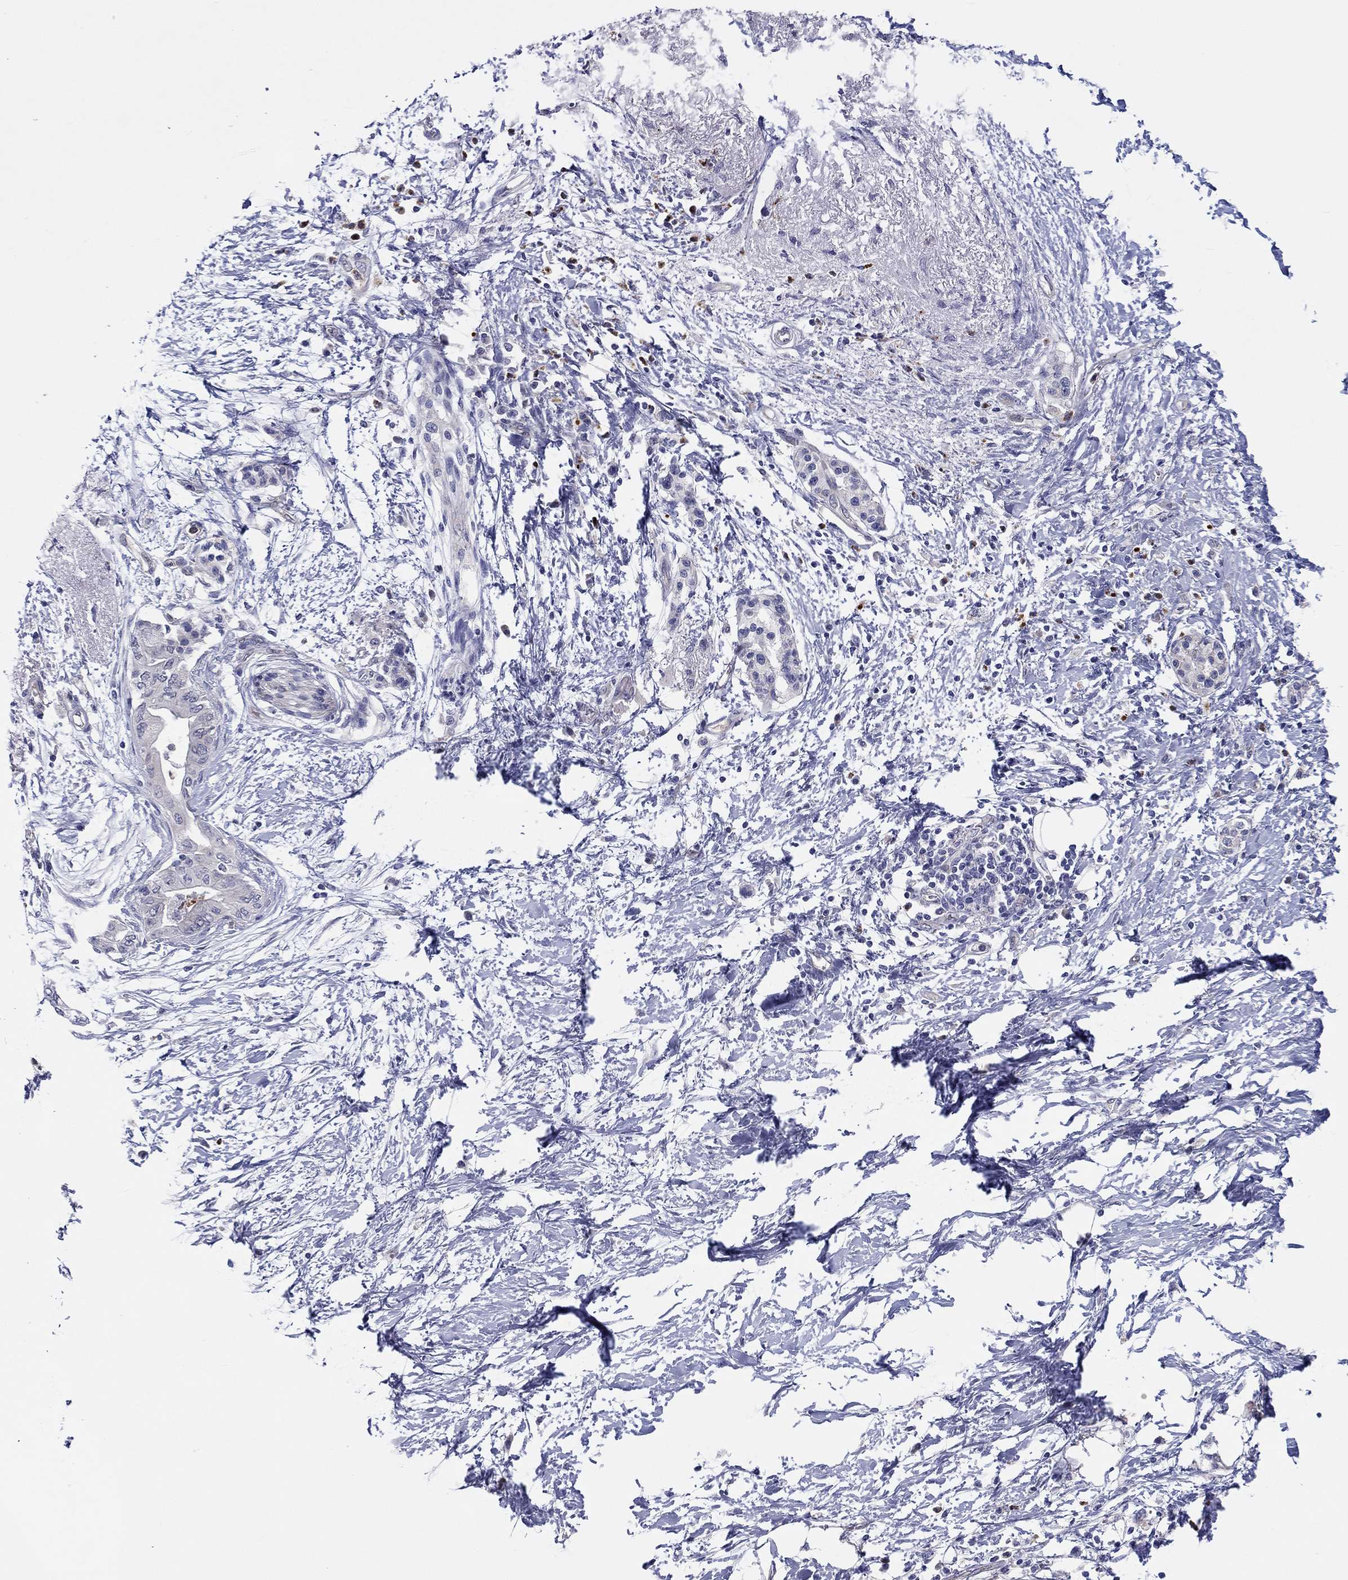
{"staining": {"intensity": "negative", "quantity": "none", "location": "none"}, "tissue": "pancreatic cancer", "cell_type": "Tumor cells", "image_type": "cancer", "snomed": [{"axis": "morphology", "description": "Normal tissue, NOS"}, {"axis": "morphology", "description": "Adenocarcinoma, NOS"}, {"axis": "topography", "description": "Pancreas"}, {"axis": "topography", "description": "Duodenum"}], "caption": "High magnification brightfield microscopy of pancreatic cancer (adenocarcinoma) stained with DAB (3,3'-diaminobenzidine) (brown) and counterstained with hematoxylin (blue): tumor cells show no significant positivity.", "gene": "ABCG4", "patient": {"sex": "female", "age": 60}}